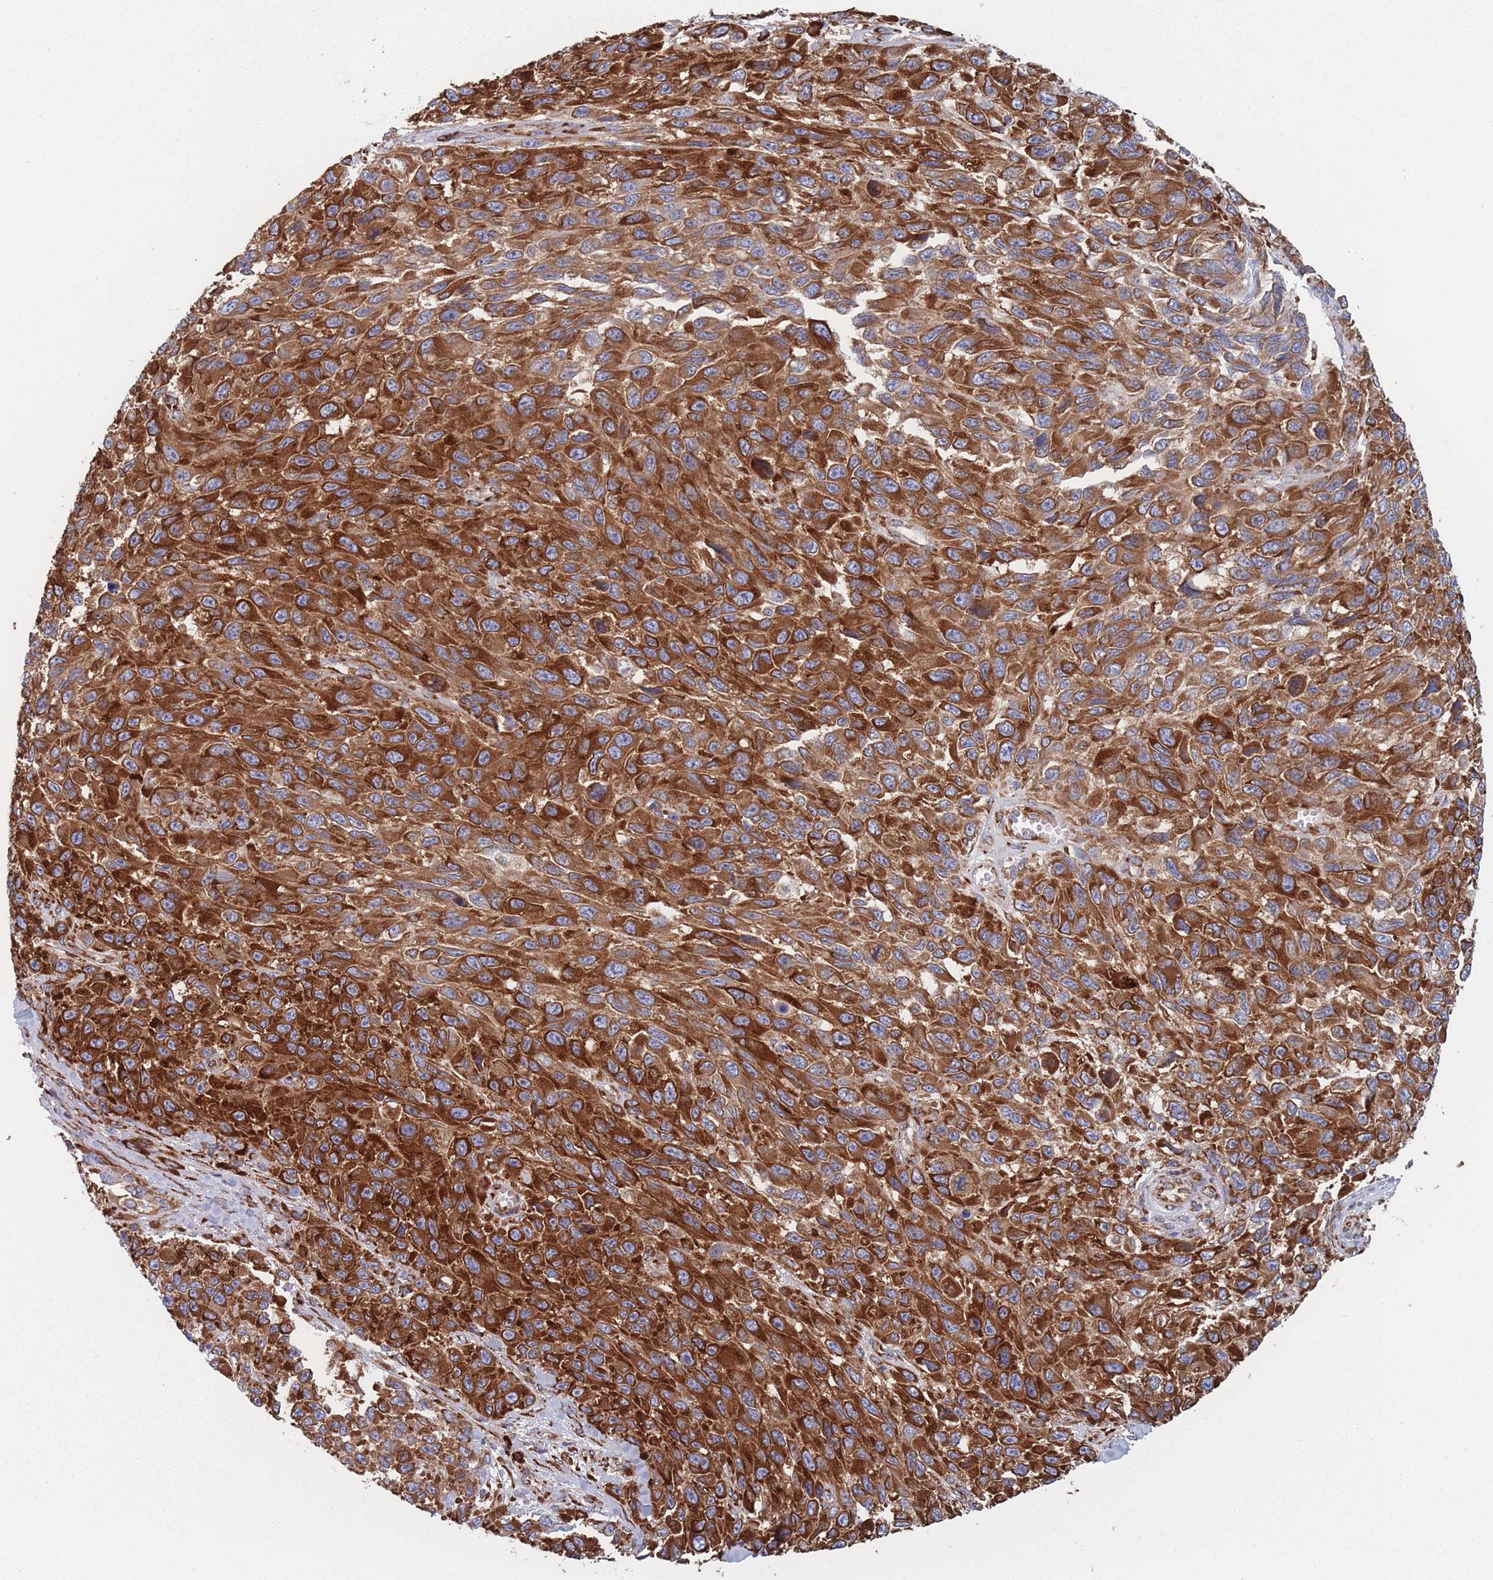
{"staining": {"intensity": "strong", "quantity": ">75%", "location": "cytoplasmic/membranous"}, "tissue": "melanoma", "cell_type": "Tumor cells", "image_type": "cancer", "snomed": [{"axis": "morphology", "description": "Malignant melanoma, NOS"}, {"axis": "topography", "description": "Skin"}], "caption": "Malignant melanoma stained for a protein demonstrates strong cytoplasmic/membranous positivity in tumor cells.", "gene": "EEF1B2", "patient": {"sex": "female", "age": 96}}